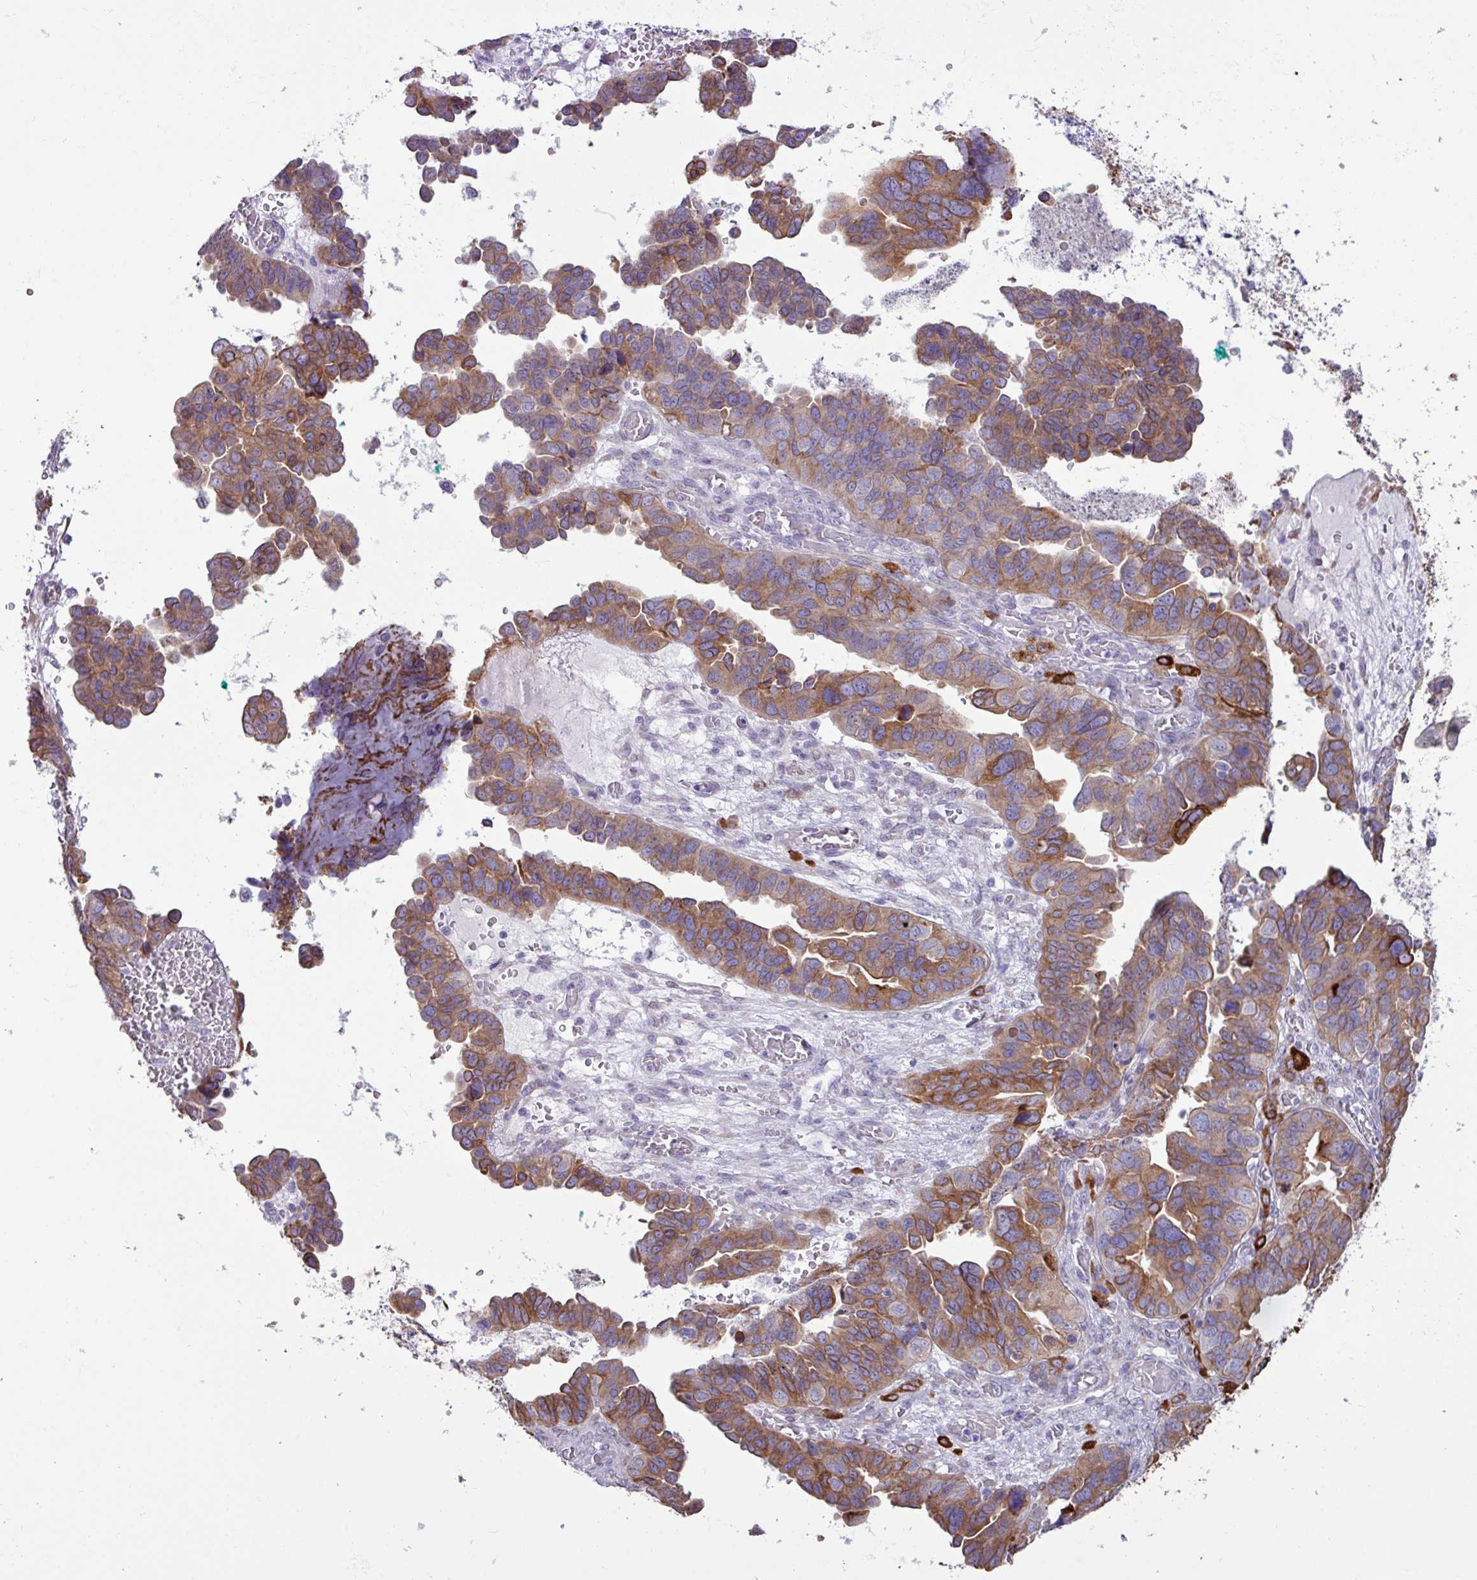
{"staining": {"intensity": "moderate", "quantity": ">75%", "location": "cytoplasmic/membranous"}, "tissue": "ovarian cancer", "cell_type": "Tumor cells", "image_type": "cancer", "snomed": [{"axis": "morphology", "description": "Cystadenocarcinoma, serous, NOS"}, {"axis": "topography", "description": "Ovary"}], "caption": "Immunohistochemical staining of human ovarian serous cystadenocarcinoma reveals medium levels of moderate cytoplasmic/membranous staining in approximately >75% of tumor cells.", "gene": "SLC38A1", "patient": {"sex": "female", "age": 64}}